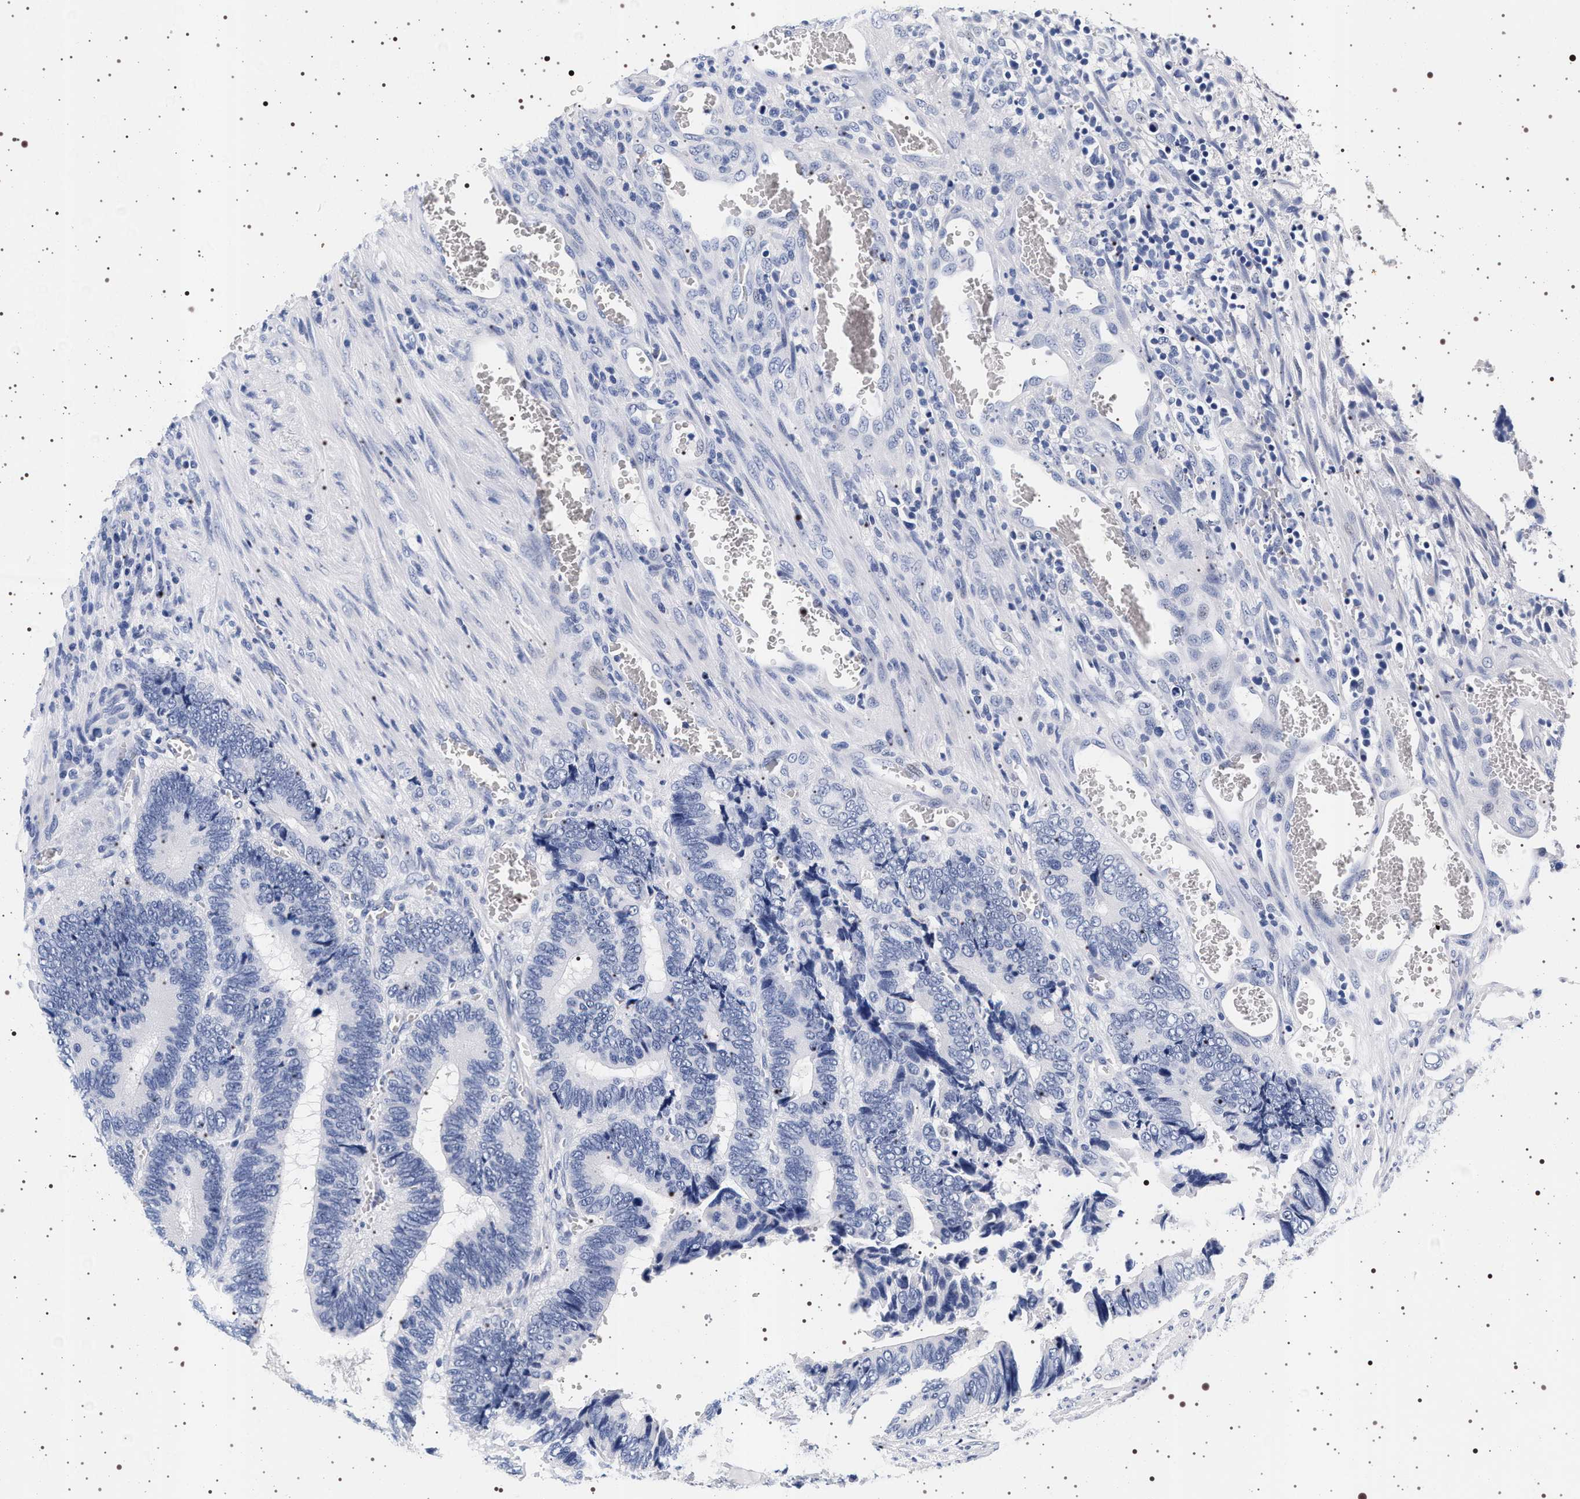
{"staining": {"intensity": "negative", "quantity": "none", "location": "none"}, "tissue": "colorectal cancer", "cell_type": "Tumor cells", "image_type": "cancer", "snomed": [{"axis": "morphology", "description": "Adenocarcinoma, NOS"}, {"axis": "topography", "description": "Colon"}], "caption": "Immunohistochemistry (IHC) of human adenocarcinoma (colorectal) reveals no staining in tumor cells.", "gene": "SYN1", "patient": {"sex": "male", "age": 72}}